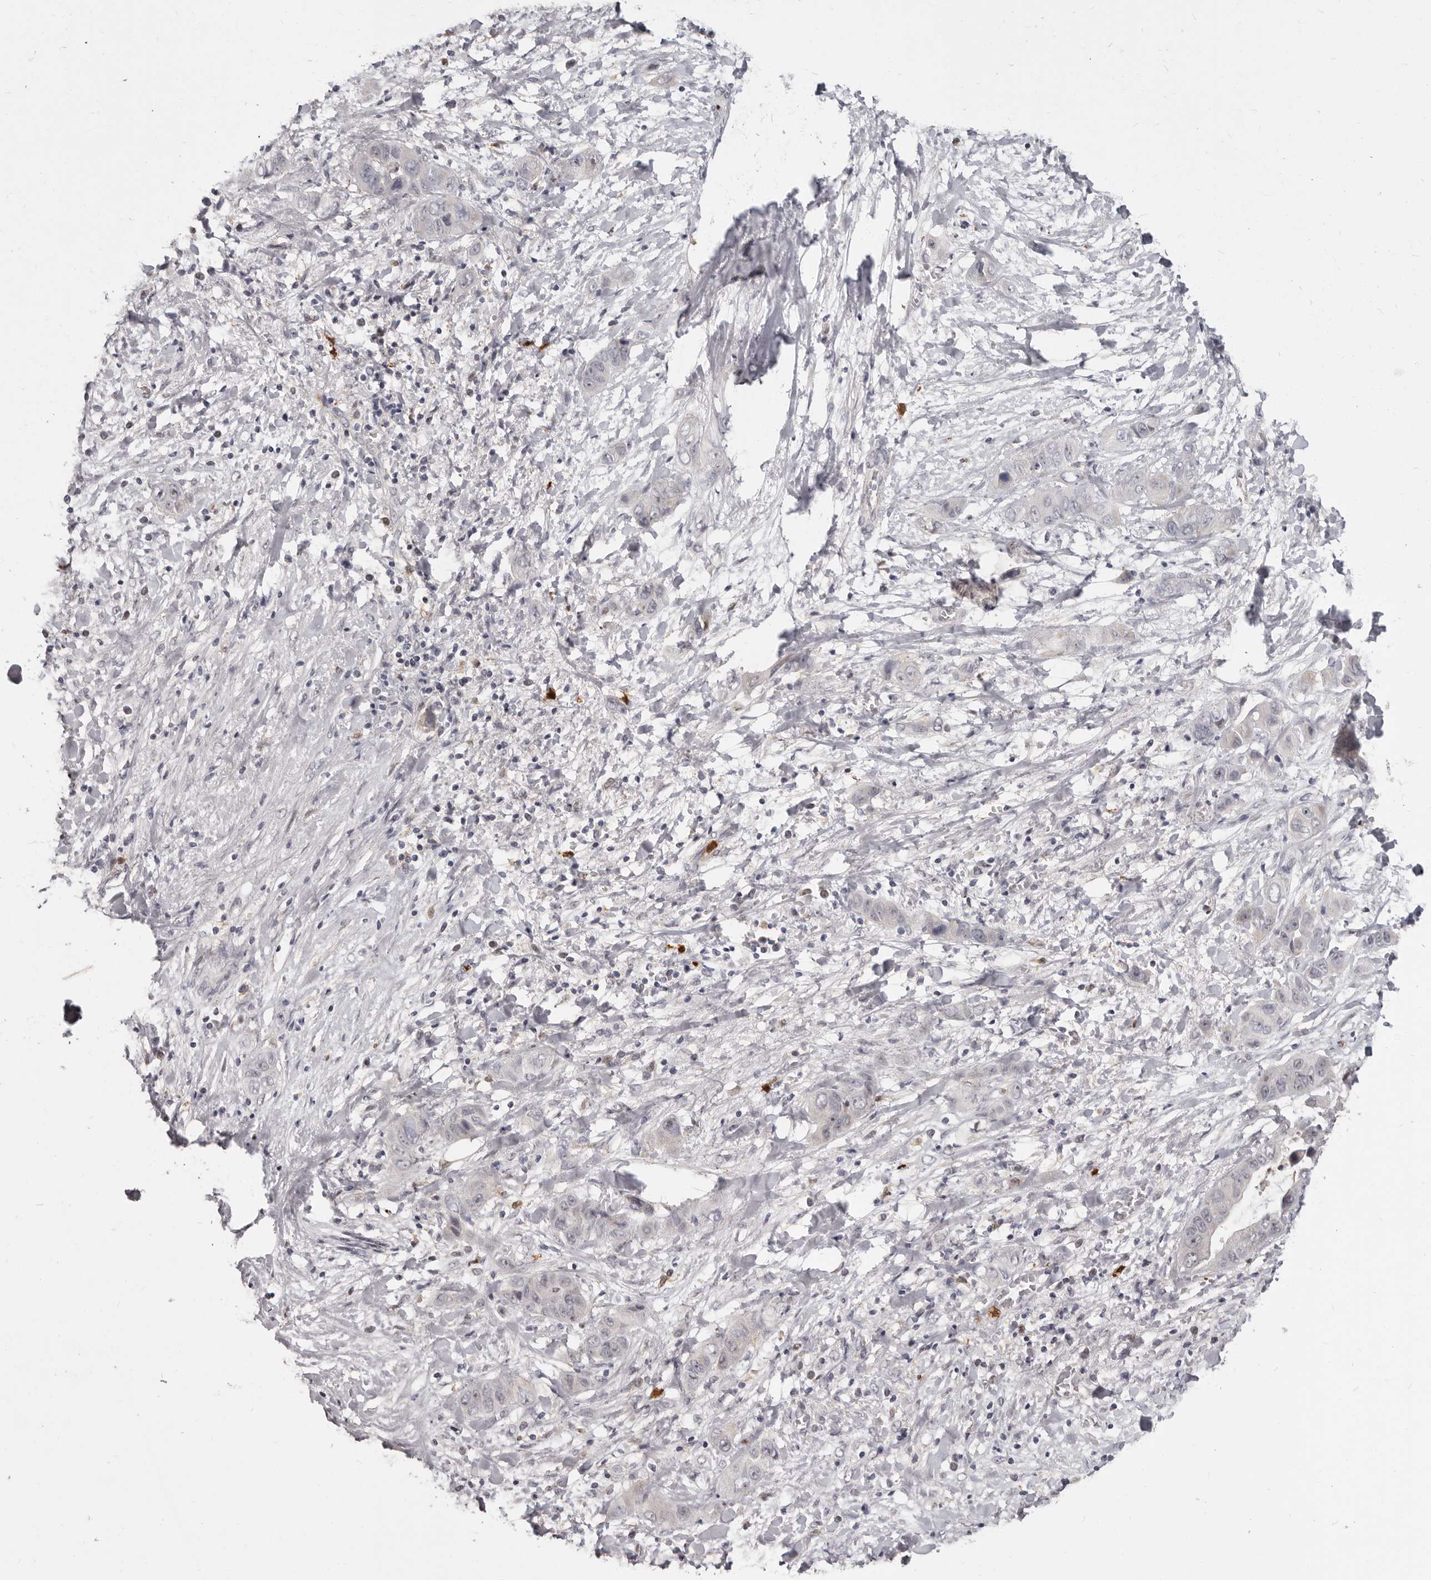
{"staining": {"intensity": "negative", "quantity": "none", "location": "none"}, "tissue": "liver cancer", "cell_type": "Tumor cells", "image_type": "cancer", "snomed": [{"axis": "morphology", "description": "Cholangiocarcinoma"}, {"axis": "topography", "description": "Liver"}], "caption": "IHC histopathology image of human liver cancer stained for a protein (brown), which shows no expression in tumor cells.", "gene": "GPR157", "patient": {"sex": "female", "age": 52}}